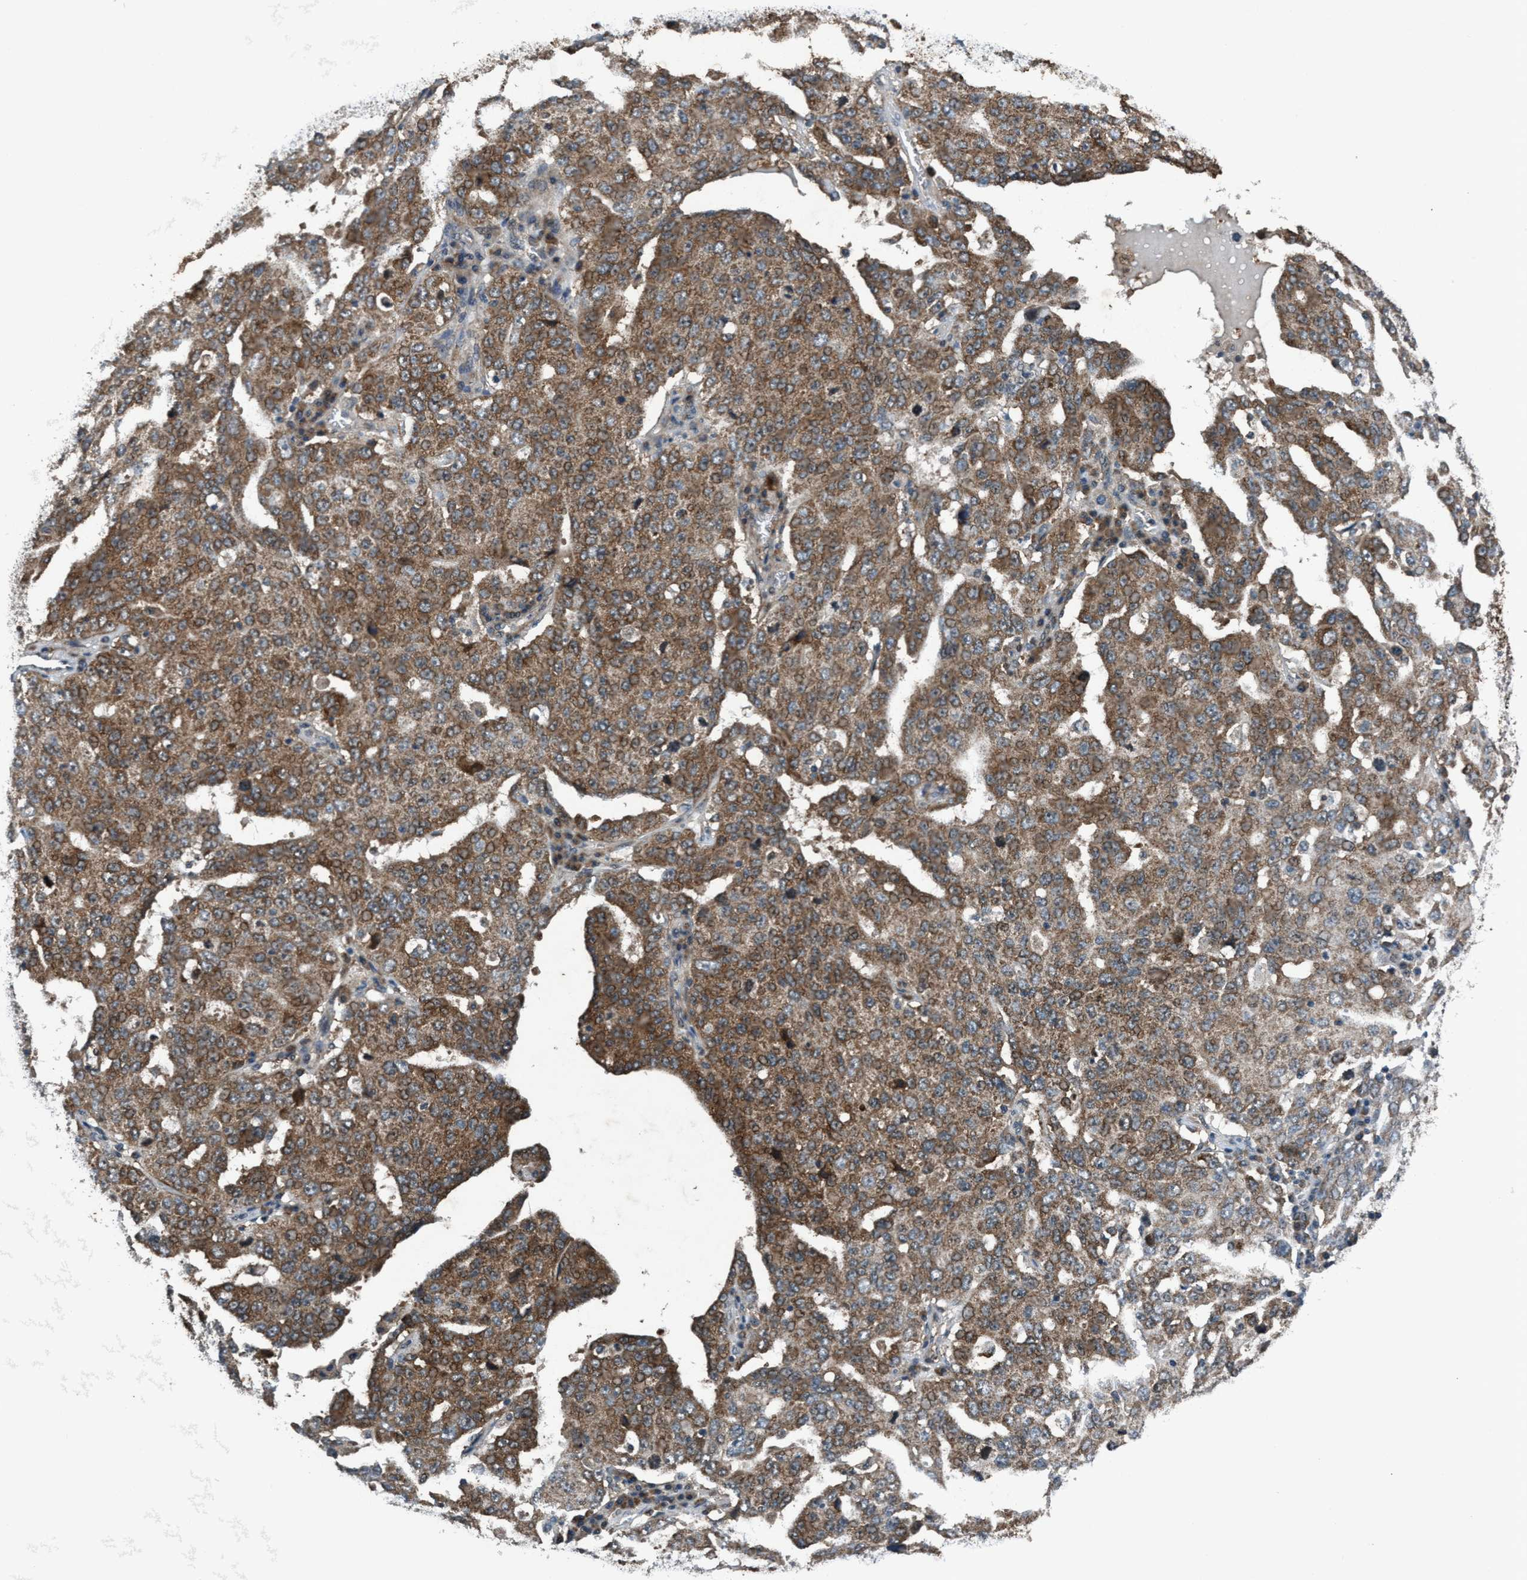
{"staining": {"intensity": "moderate", "quantity": ">75%", "location": "cytoplasmic/membranous"}, "tissue": "ovarian cancer", "cell_type": "Tumor cells", "image_type": "cancer", "snomed": [{"axis": "morphology", "description": "Carcinoma, endometroid"}, {"axis": "topography", "description": "Ovary"}], "caption": "Moderate cytoplasmic/membranous staining is present in about >75% of tumor cells in ovarian endometroid carcinoma.", "gene": "AKT1S1", "patient": {"sex": "female", "age": 62}}